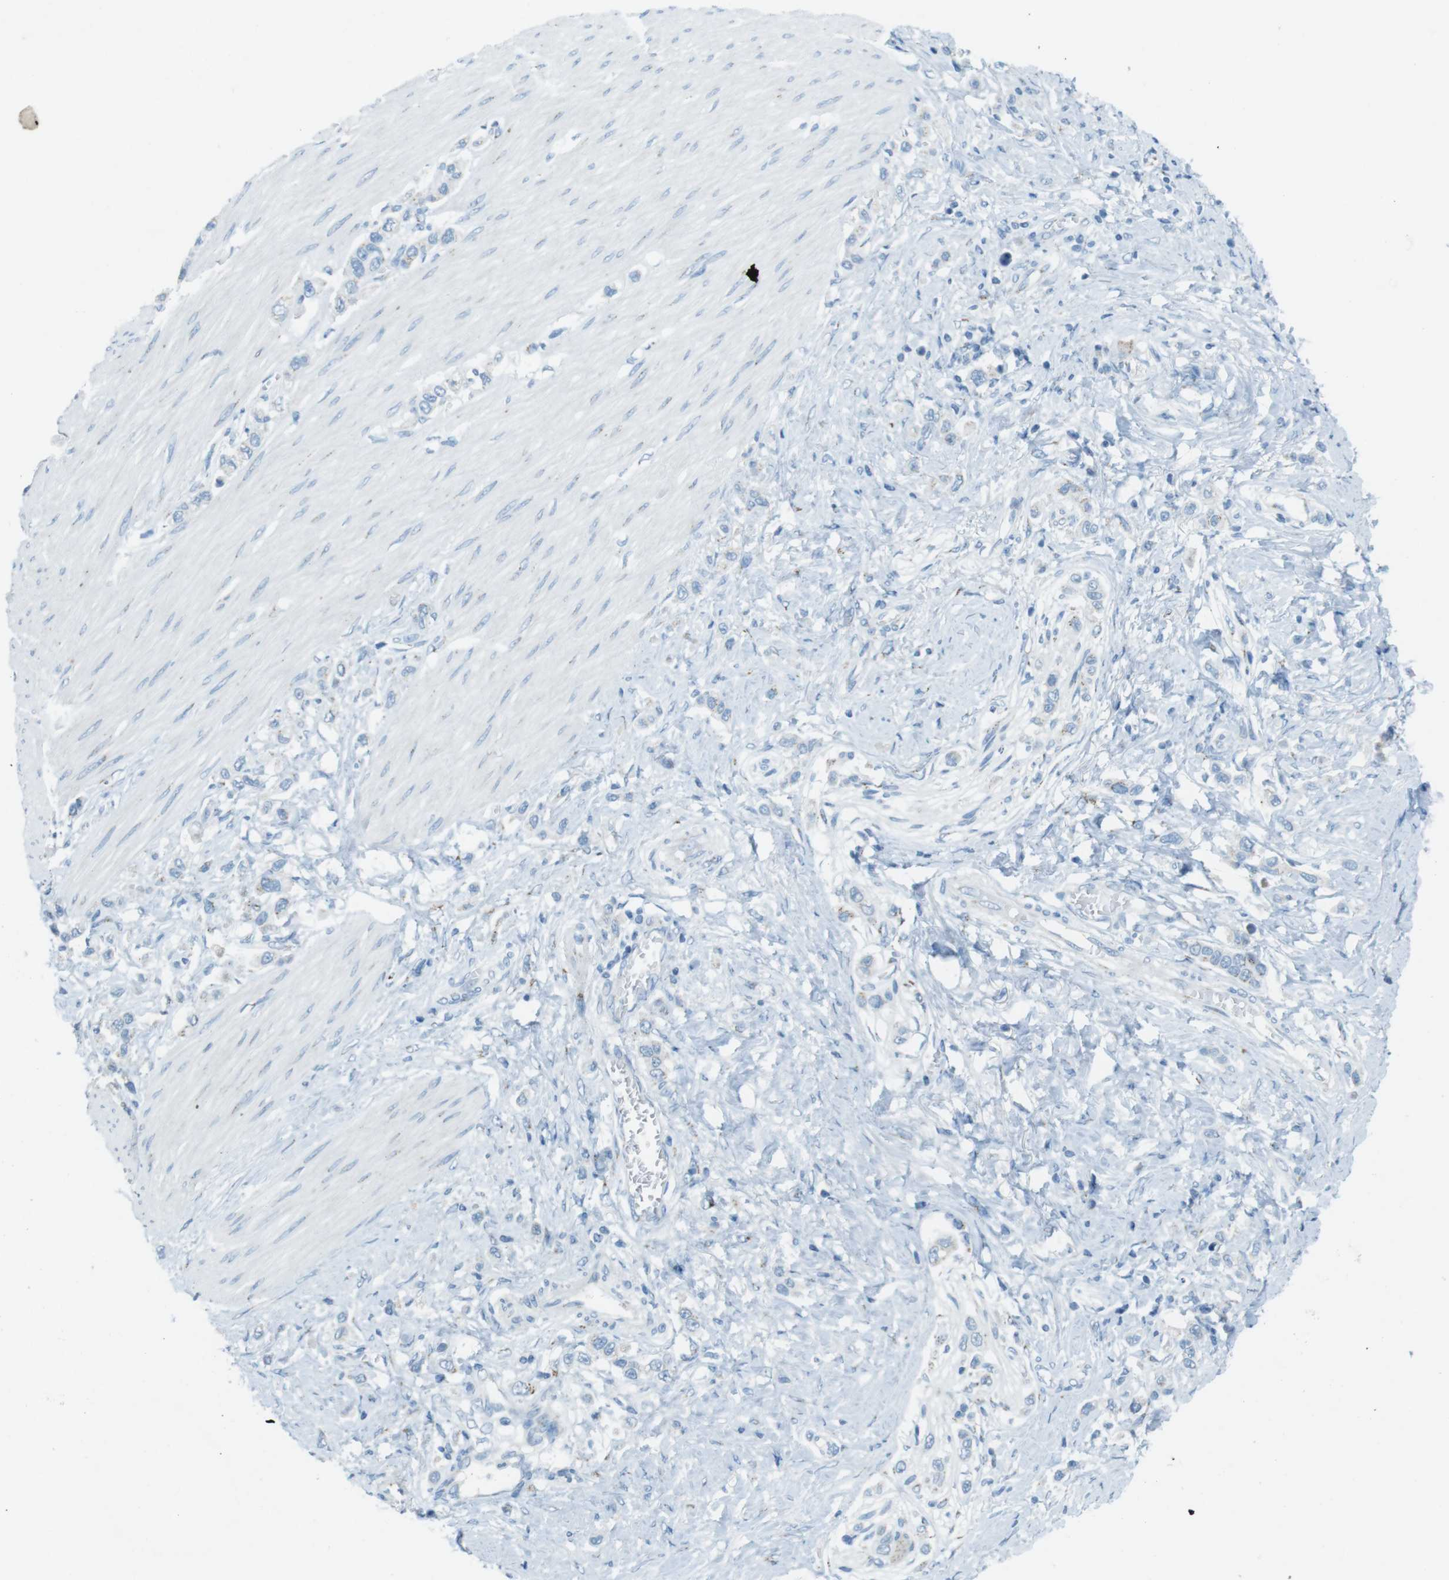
{"staining": {"intensity": "negative", "quantity": "none", "location": "none"}, "tissue": "stomach cancer", "cell_type": "Tumor cells", "image_type": "cancer", "snomed": [{"axis": "morphology", "description": "Adenocarcinoma, NOS"}, {"axis": "topography", "description": "Stomach"}], "caption": "There is no significant staining in tumor cells of stomach adenocarcinoma.", "gene": "TXNDC15", "patient": {"sex": "female", "age": 65}}